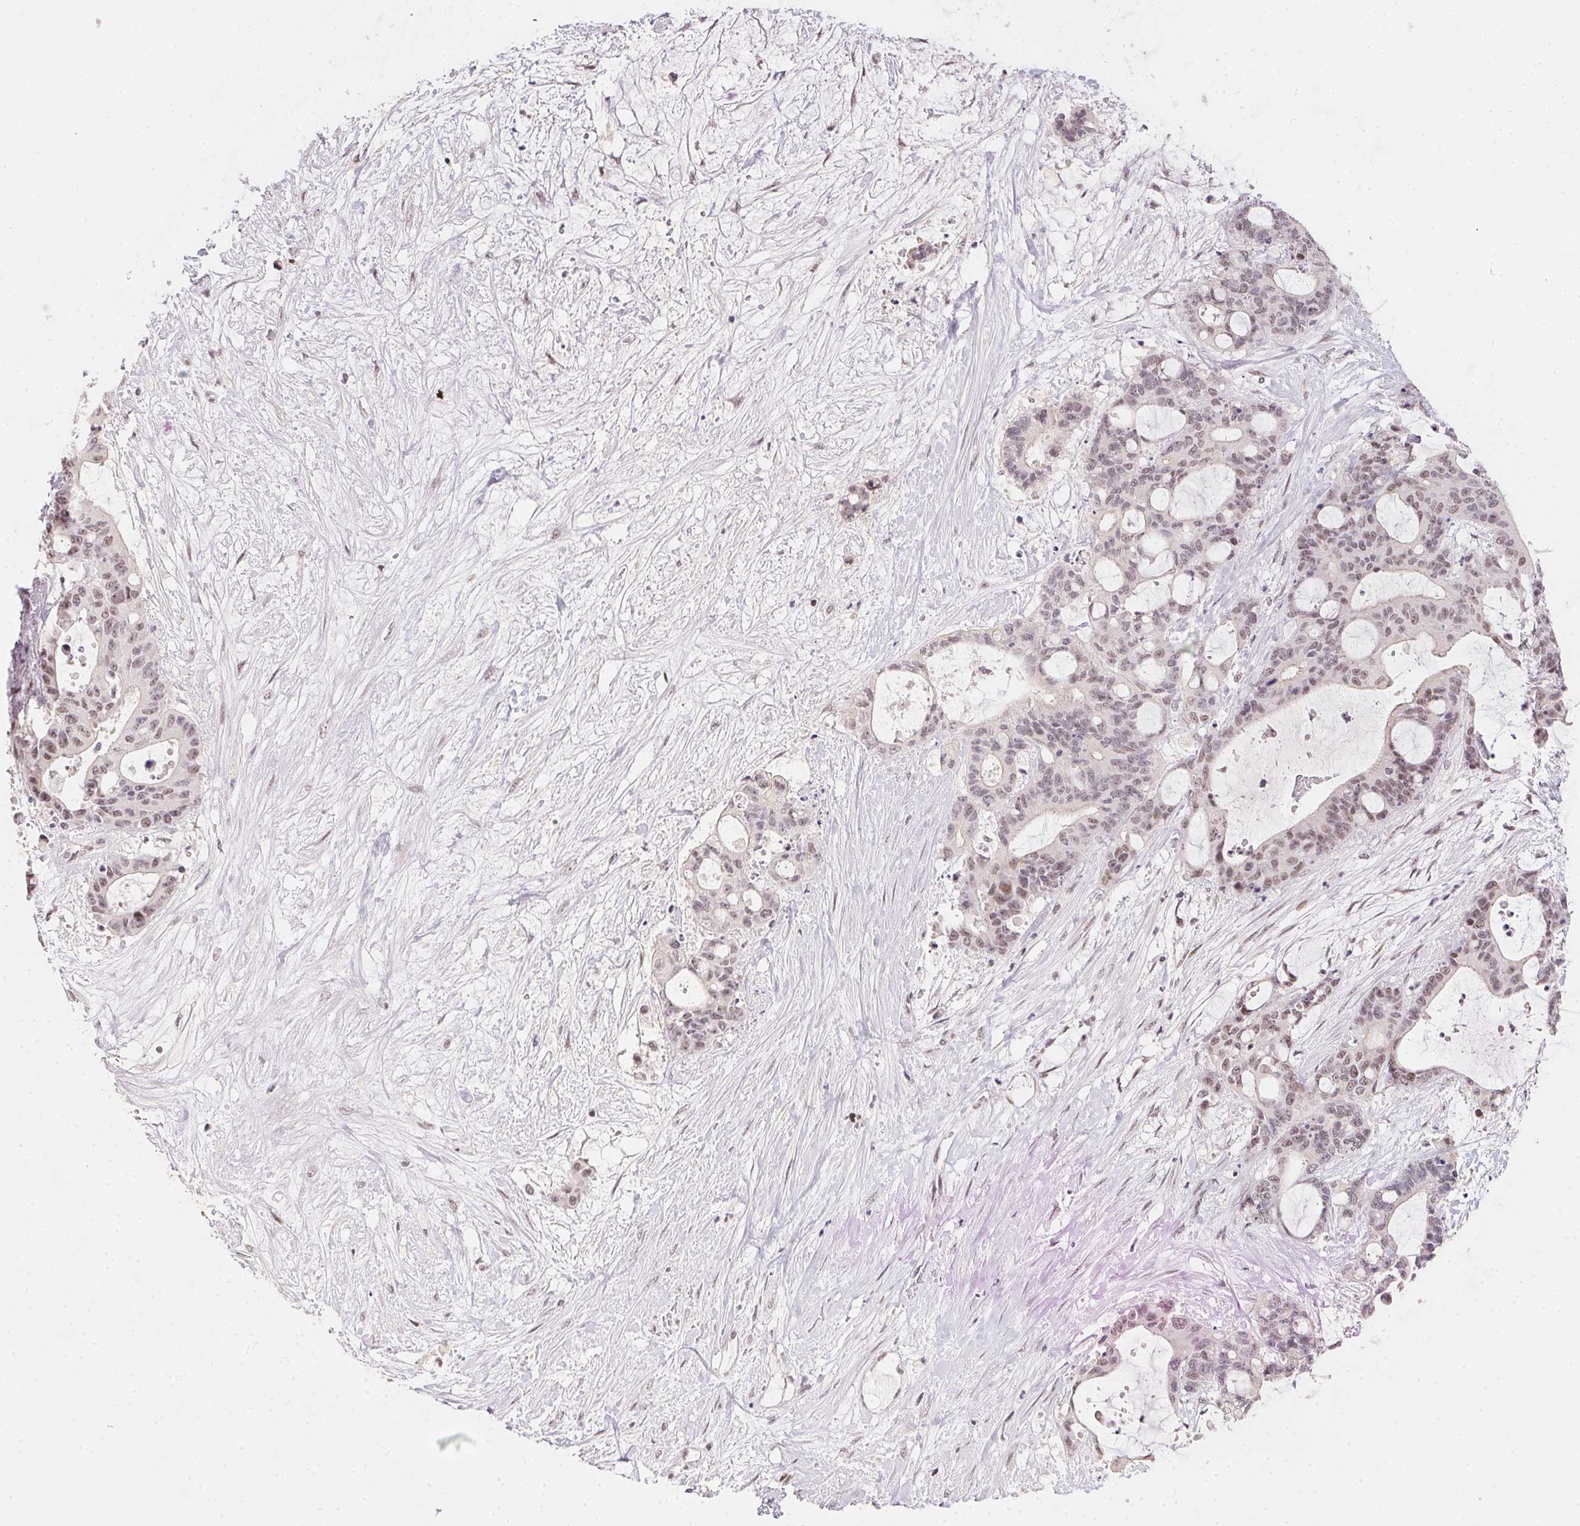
{"staining": {"intensity": "weak", "quantity": "<25%", "location": "nuclear"}, "tissue": "liver cancer", "cell_type": "Tumor cells", "image_type": "cancer", "snomed": [{"axis": "morphology", "description": "Normal tissue, NOS"}, {"axis": "morphology", "description": "Cholangiocarcinoma"}, {"axis": "topography", "description": "Liver"}, {"axis": "topography", "description": "Peripheral nerve tissue"}], "caption": "Tumor cells show no significant expression in liver cancer (cholangiocarcinoma). (Immunohistochemistry, brightfield microscopy, high magnification).", "gene": "KDM4D", "patient": {"sex": "female", "age": 73}}